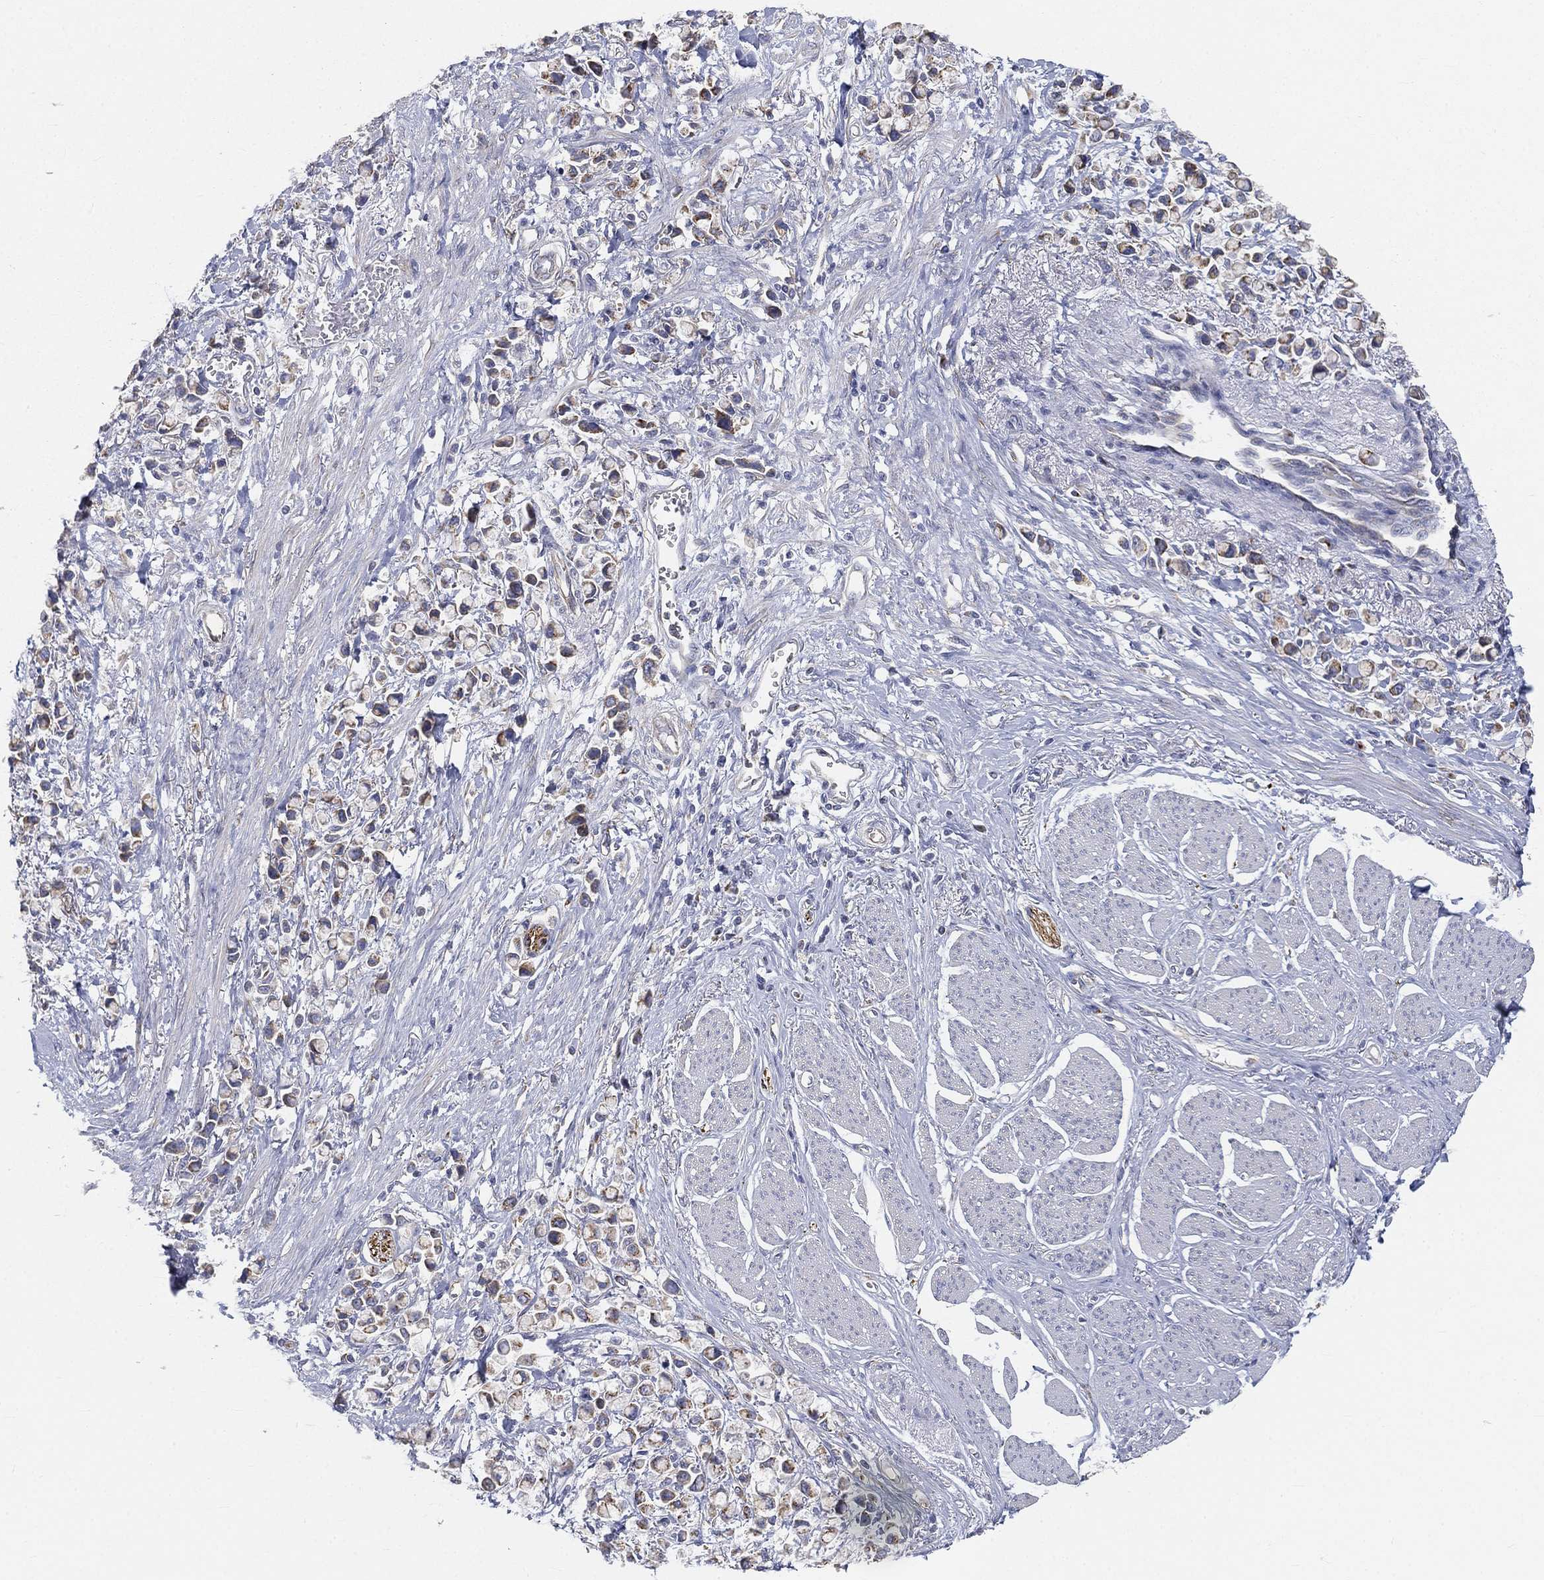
{"staining": {"intensity": "moderate", "quantity": "25%-75%", "location": "cytoplasmic/membranous"}, "tissue": "stomach cancer", "cell_type": "Tumor cells", "image_type": "cancer", "snomed": [{"axis": "morphology", "description": "Adenocarcinoma, NOS"}, {"axis": "topography", "description": "Stomach"}], "caption": "Immunohistochemistry (DAB (3,3'-diaminobenzidine)) staining of human adenocarcinoma (stomach) exhibits moderate cytoplasmic/membranous protein expression in approximately 25%-75% of tumor cells.", "gene": "TMEM25", "patient": {"sex": "female", "age": 81}}